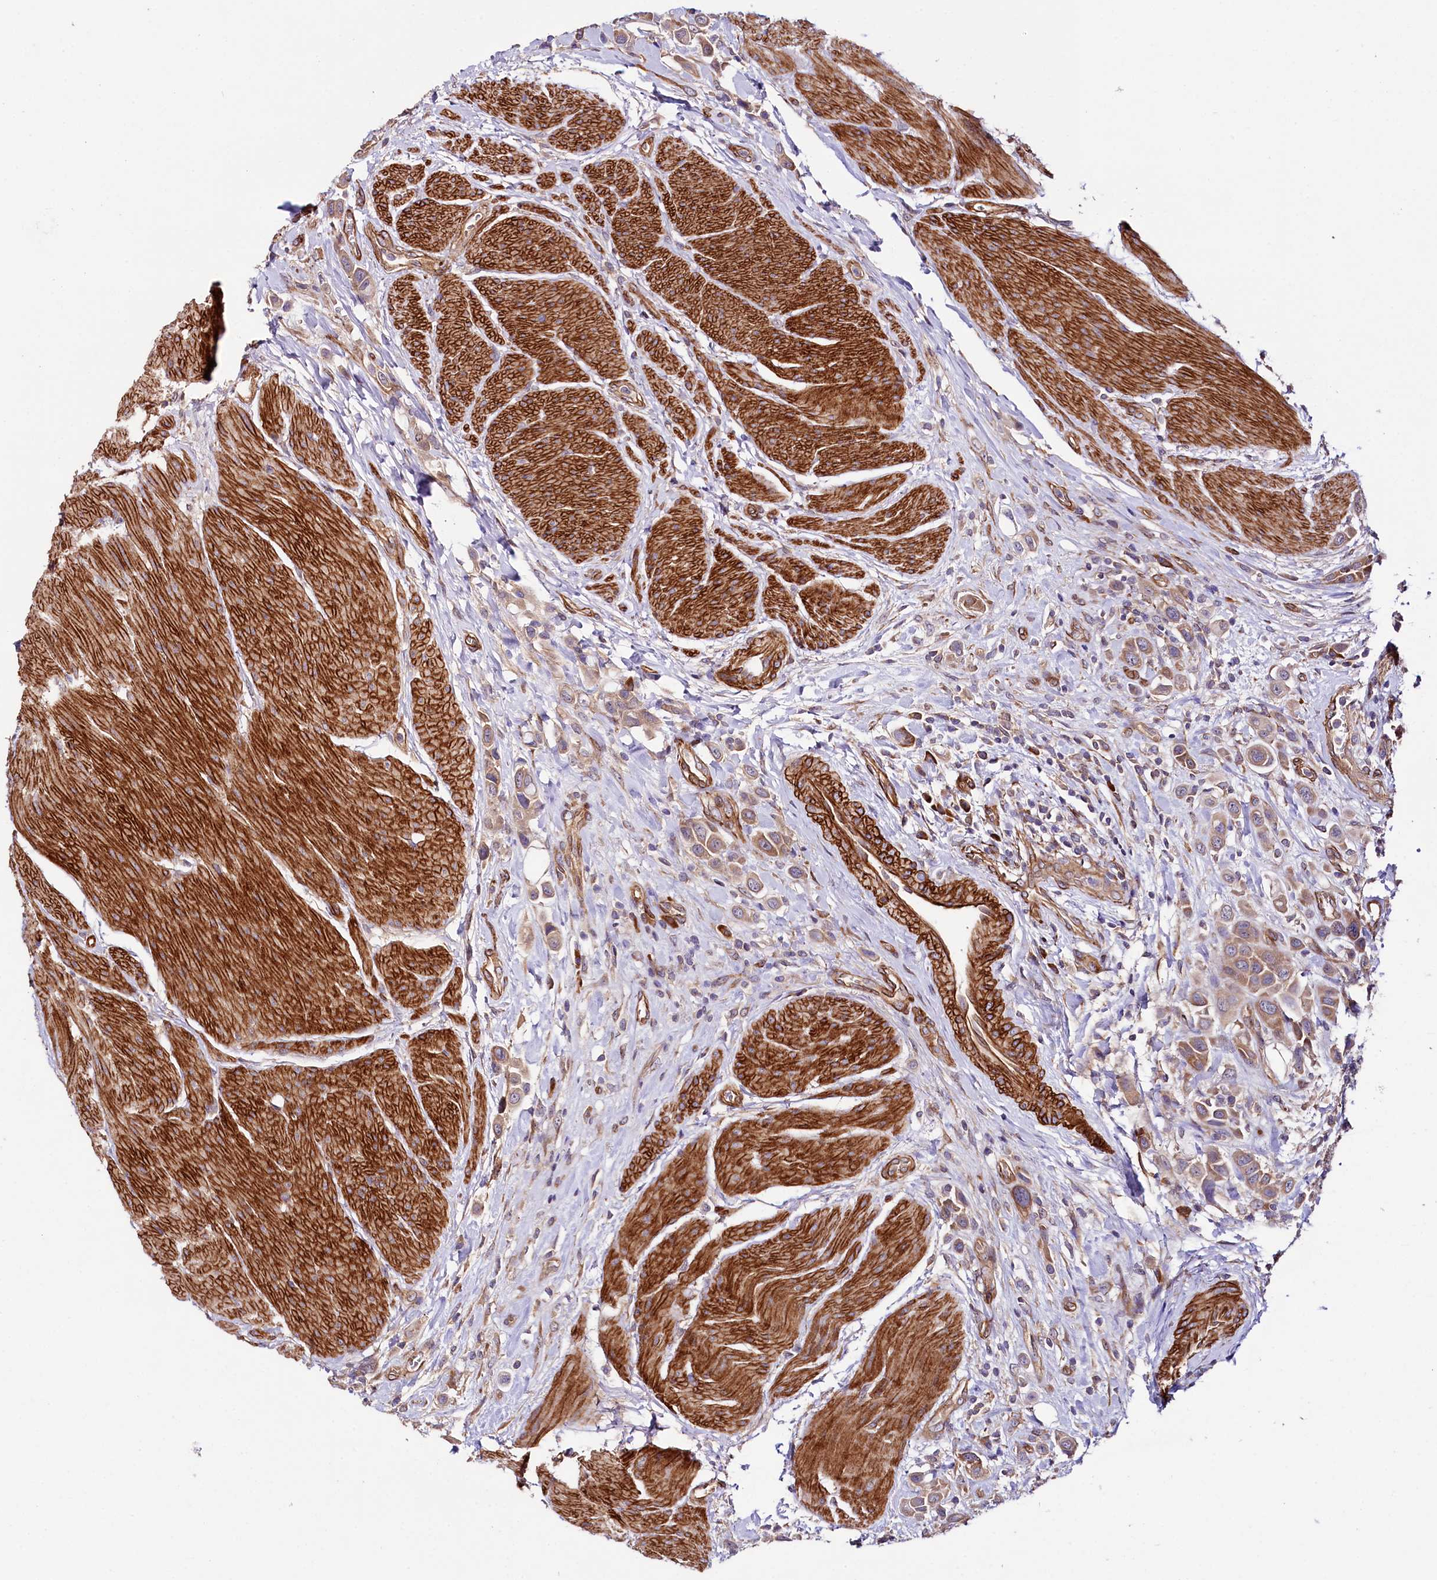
{"staining": {"intensity": "weak", "quantity": ">75%", "location": "cytoplasmic/membranous"}, "tissue": "urothelial cancer", "cell_type": "Tumor cells", "image_type": "cancer", "snomed": [{"axis": "morphology", "description": "Urothelial carcinoma, High grade"}, {"axis": "topography", "description": "Urinary bladder"}], "caption": "This is a micrograph of immunohistochemistry staining of urothelial cancer, which shows weak staining in the cytoplasmic/membranous of tumor cells.", "gene": "SPATS2", "patient": {"sex": "male", "age": 50}}